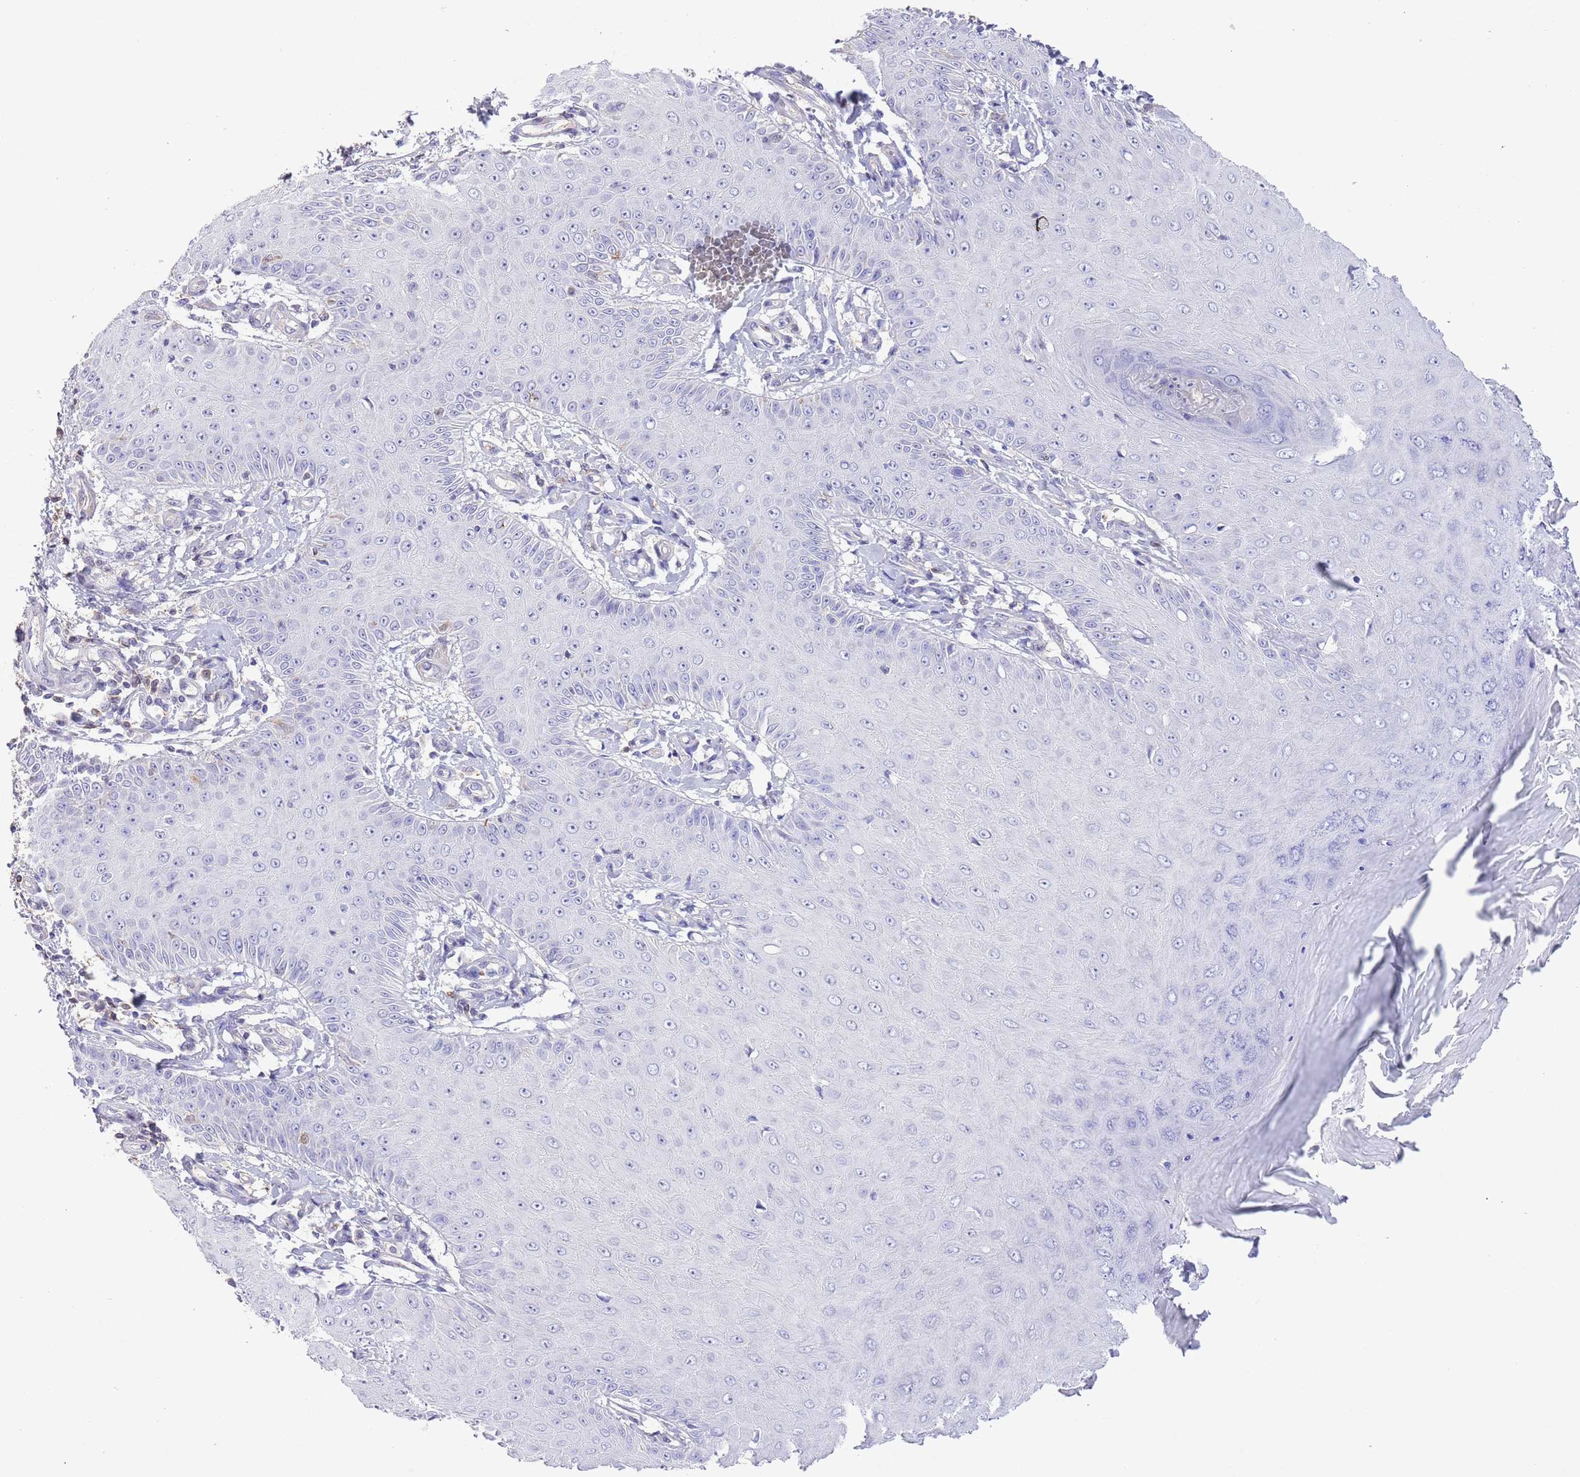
{"staining": {"intensity": "negative", "quantity": "none", "location": "none"}, "tissue": "skin cancer", "cell_type": "Tumor cells", "image_type": "cancer", "snomed": [{"axis": "morphology", "description": "Squamous cell carcinoma, NOS"}, {"axis": "topography", "description": "Skin"}], "caption": "An immunohistochemistry (IHC) histopathology image of skin cancer is shown. There is no staining in tumor cells of skin cancer.", "gene": "PRR32", "patient": {"sex": "male", "age": 70}}